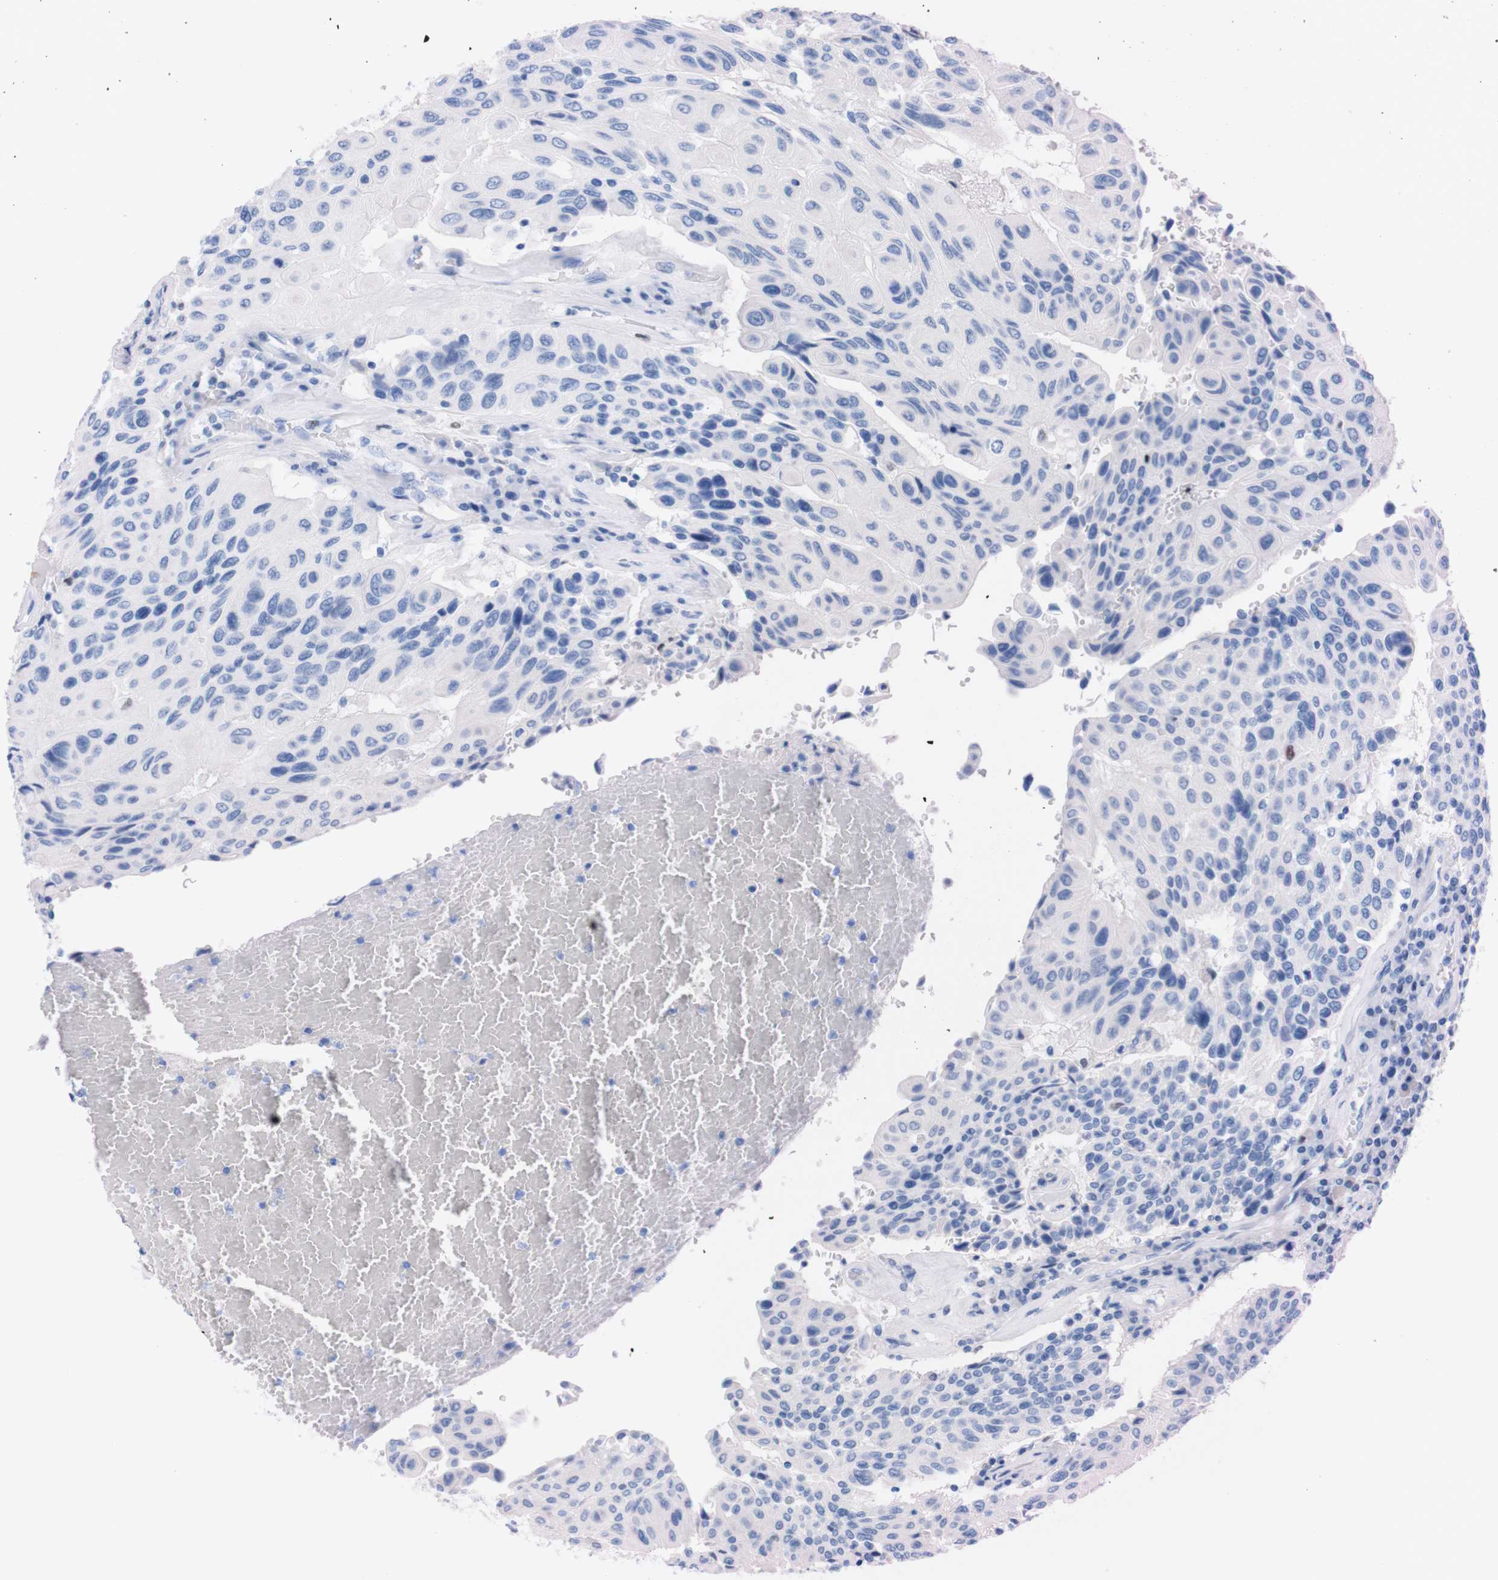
{"staining": {"intensity": "negative", "quantity": "none", "location": "none"}, "tissue": "urothelial cancer", "cell_type": "Tumor cells", "image_type": "cancer", "snomed": [{"axis": "morphology", "description": "Urothelial carcinoma, High grade"}, {"axis": "topography", "description": "Urinary bladder"}], "caption": "There is no significant positivity in tumor cells of urothelial cancer.", "gene": "P2RY12", "patient": {"sex": "male", "age": 66}}